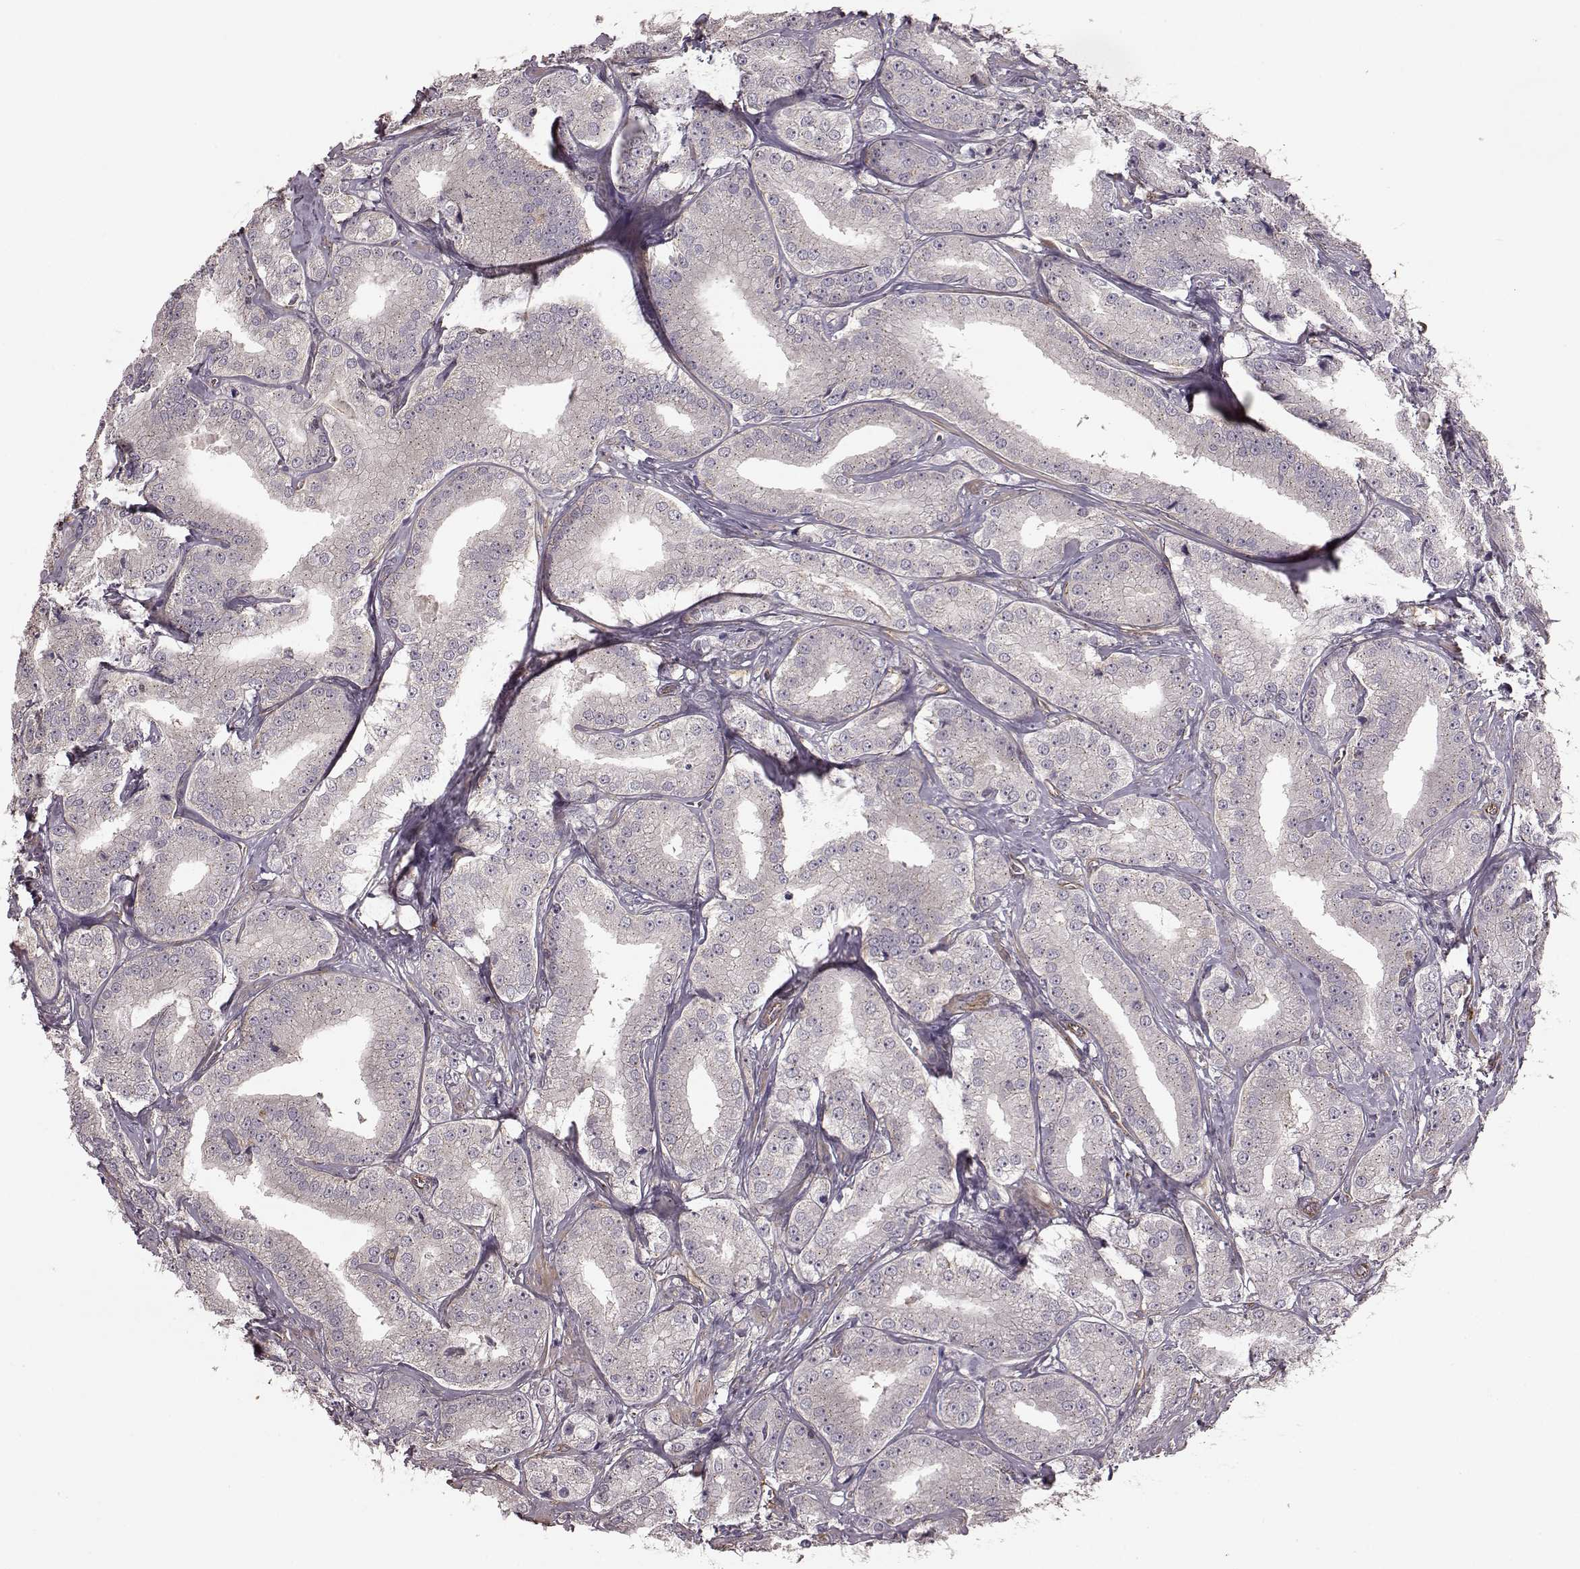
{"staining": {"intensity": "negative", "quantity": "none", "location": "none"}, "tissue": "prostate cancer", "cell_type": "Tumor cells", "image_type": "cancer", "snomed": [{"axis": "morphology", "description": "Adenocarcinoma, High grade"}, {"axis": "topography", "description": "Prostate"}], "caption": "This is an immunohistochemistry (IHC) micrograph of prostate adenocarcinoma (high-grade). There is no expression in tumor cells.", "gene": "NTF3", "patient": {"sex": "male", "age": 64}}